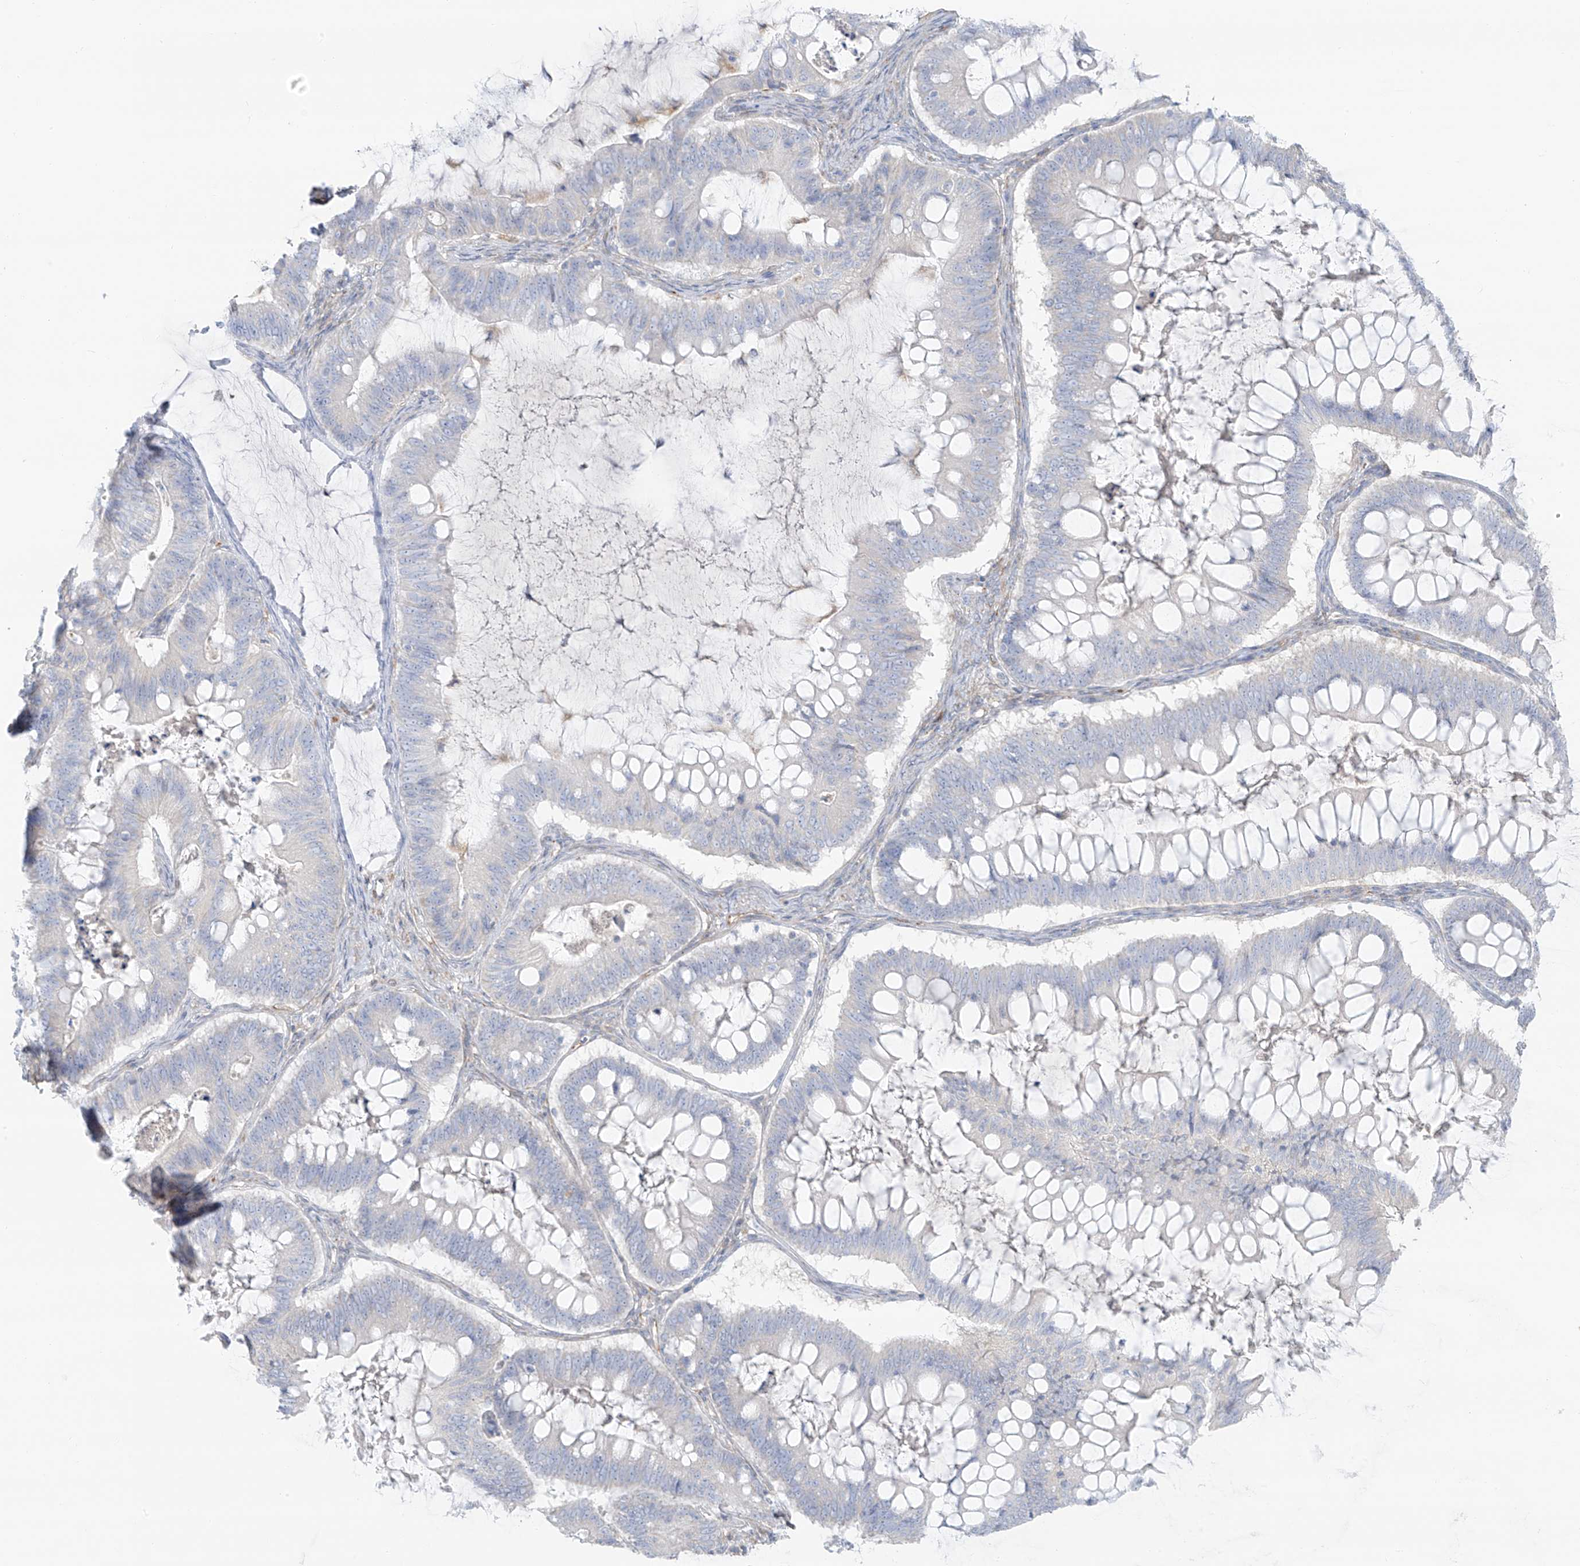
{"staining": {"intensity": "negative", "quantity": "none", "location": "none"}, "tissue": "ovarian cancer", "cell_type": "Tumor cells", "image_type": "cancer", "snomed": [{"axis": "morphology", "description": "Cystadenocarcinoma, mucinous, NOS"}, {"axis": "topography", "description": "Ovary"}], "caption": "Ovarian cancer stained for a protein using immunohistochemistry demonstrates no positivity tumor cells.", "gene": "TAL2", "patient": {"sex": "female", "age": 61}}